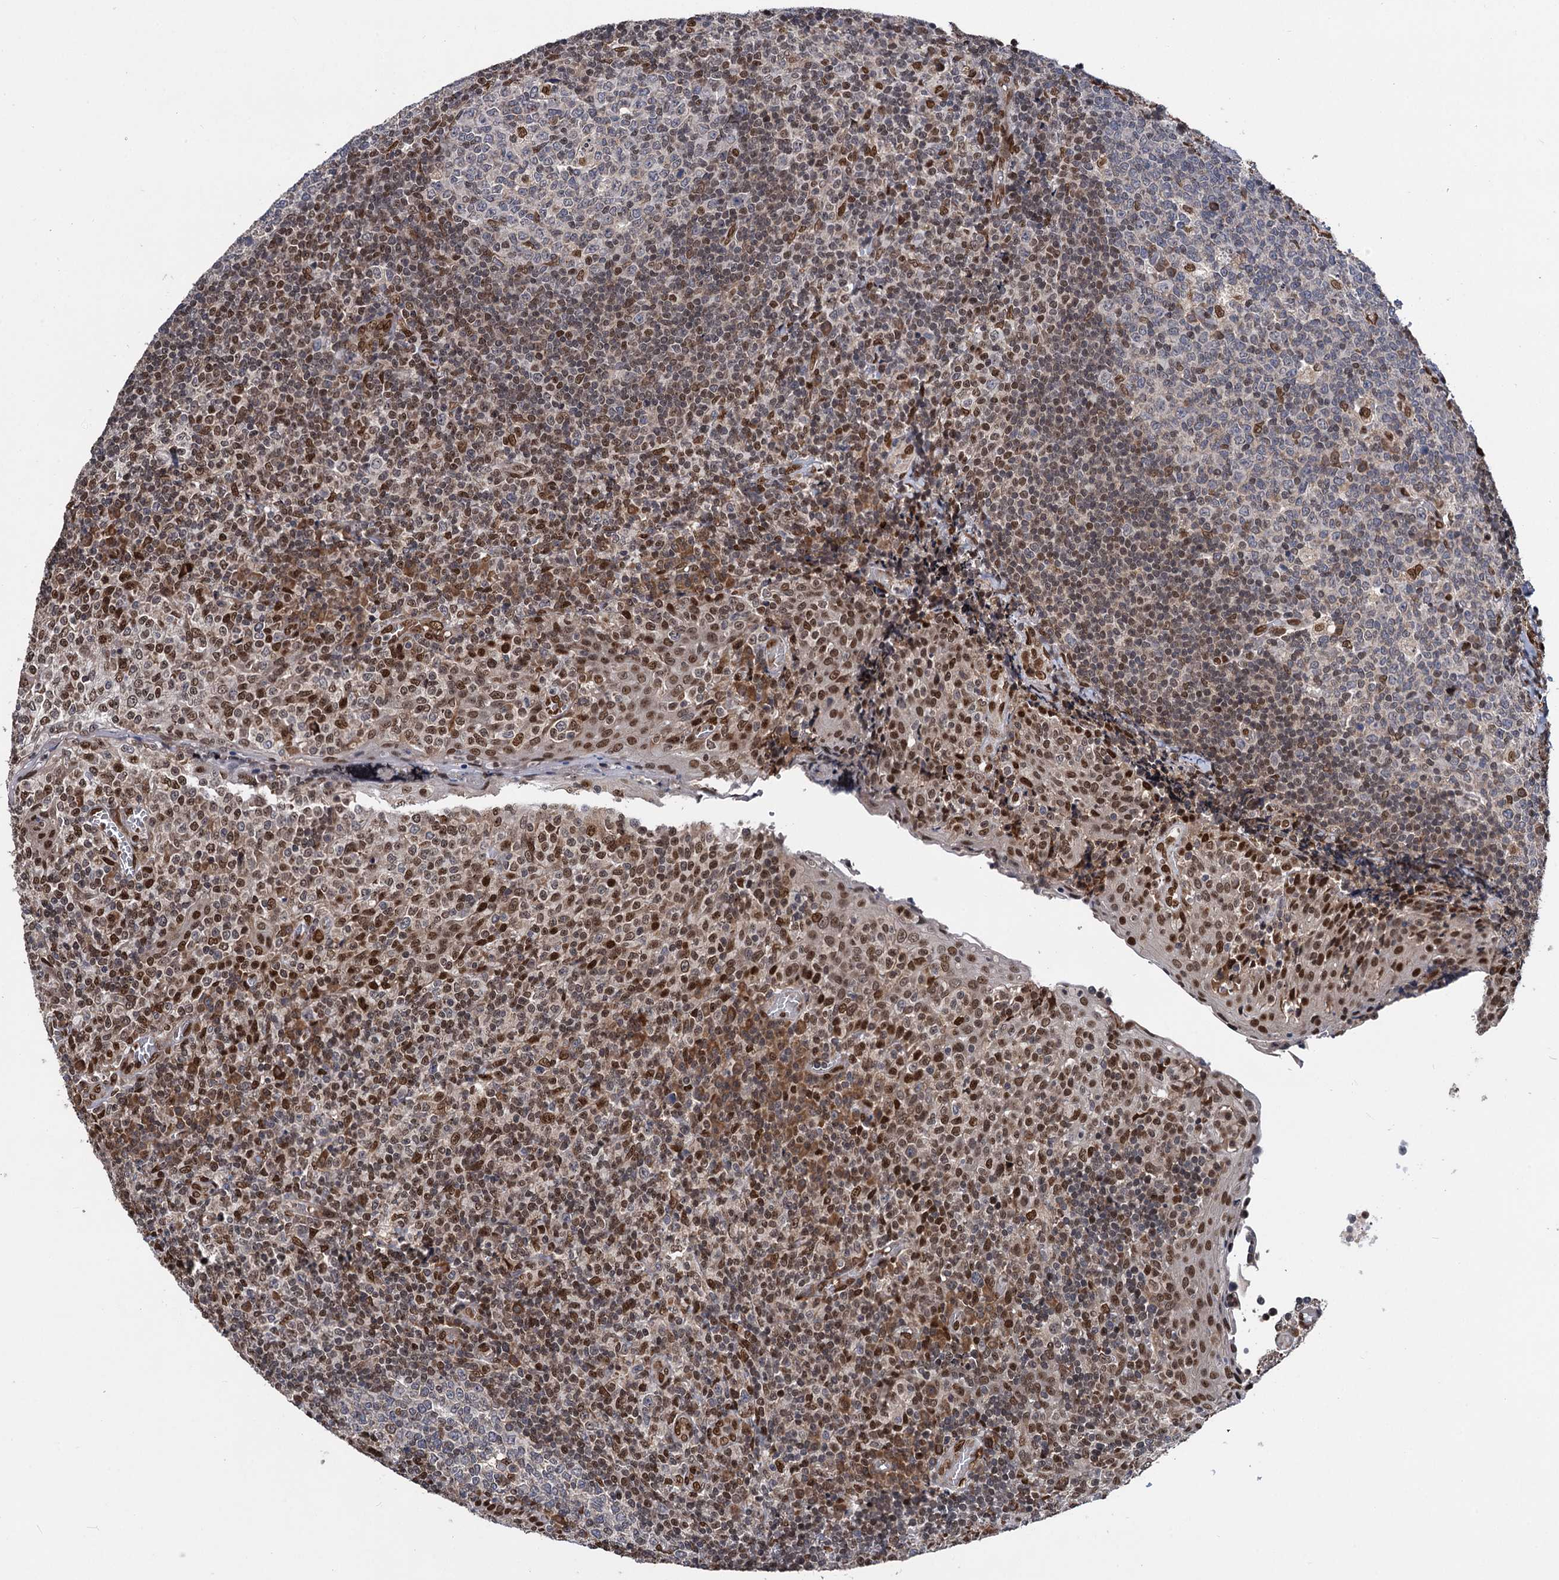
{"staining": {"intensity": "moderate", "quantity": "<25%", "location": "nuclear"}, "tissue": "tonsil", "cell_type": "Germinal center cells", "image_type": "normal", "snomed": [{"axis": "morphology", "description": "Normal tissue, NOS"}, {"axis": "topography", "description": "Tonsil"}], "caption": "Moderate nuclear positivity for a protein is appreciated in about <25% of germinal center cells of normal tonsil using immunohistochemistry.", "gene": "MESD", "patient": {"sex": "female", "age": 19}}